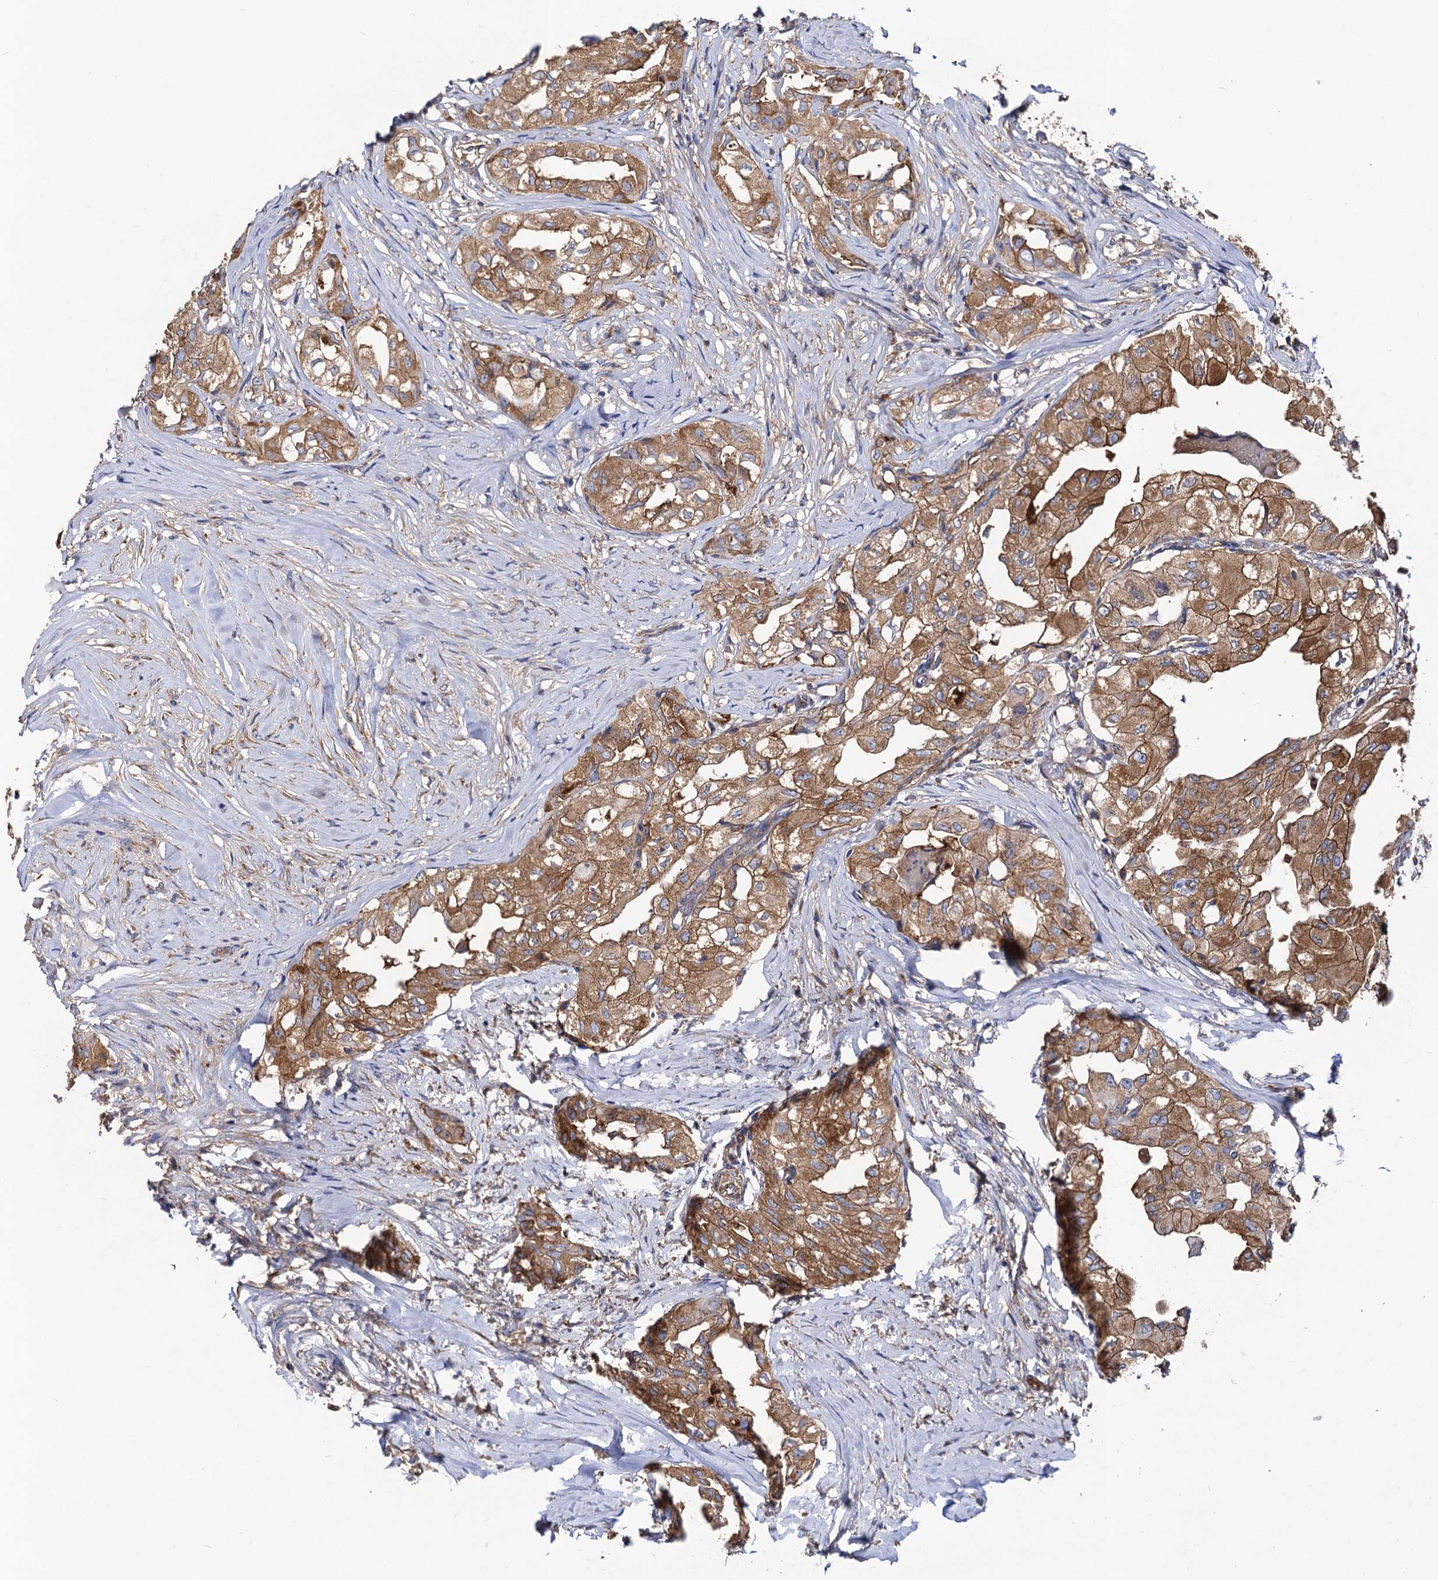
{"staining": {"intensity": "moderate", "quantity": ">75%", "location": "cytoplasmic/membranous"}, "tissue": "thyroid cancer", "cell_type": "Tumor cells", "image_type": "cancer", "snomed": [{"axis": "morphology", "description": "Papillary adenocarcinoma, NOS"}, {"axis": "topography", "description": "Thyroid gland"}], "caption": "Immunohistochemical staining of human papillary adenocarcinoma (thyroid) demonstrates moderate cytoplasmic/membranous protein staining in about >75% of tumor cells.", "gene": "DYDC1", "patient": {"sex": "female", "age": 59}}